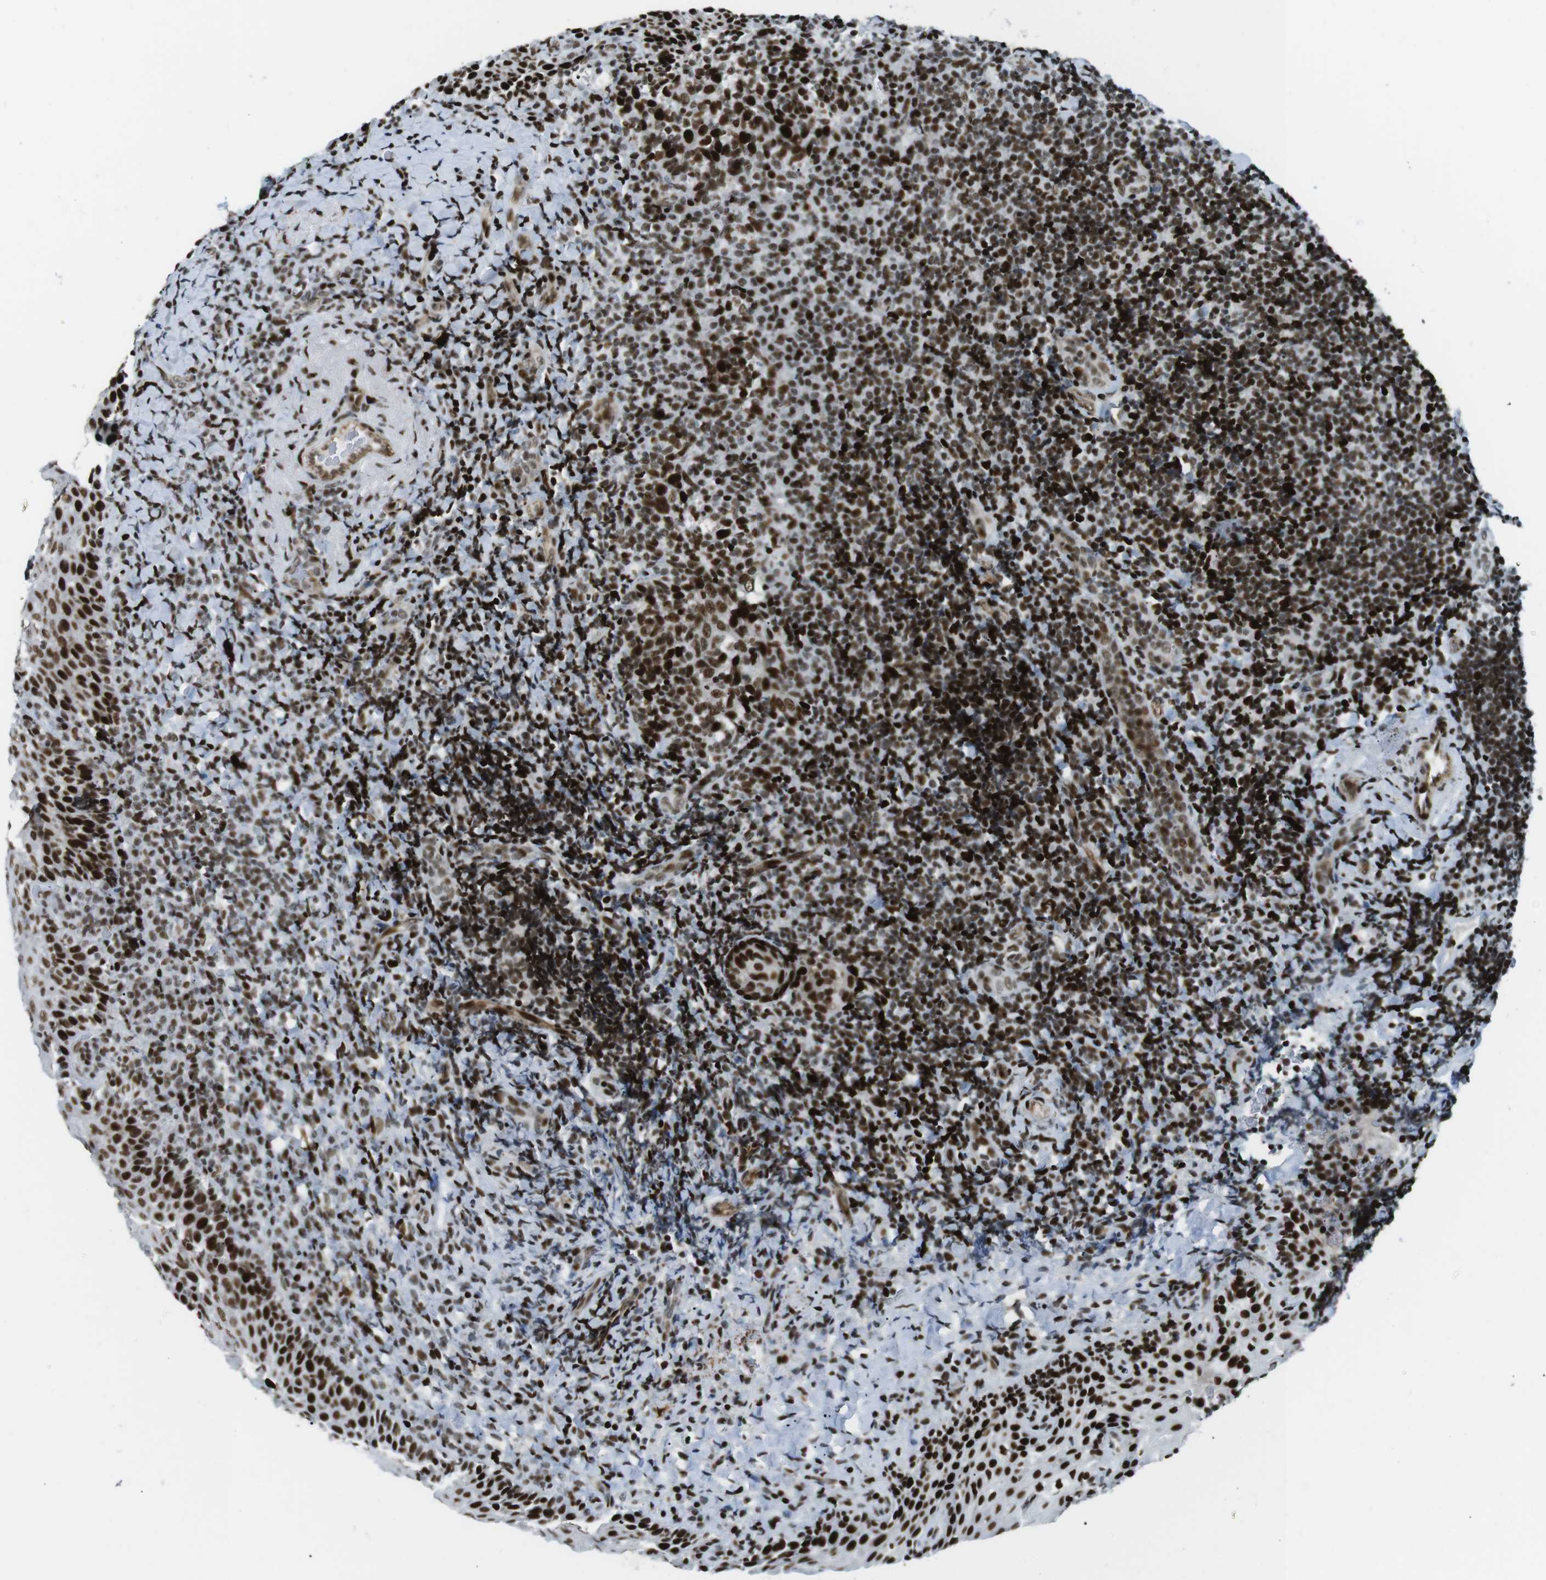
{"staining": {"intensity": "strong", "quantity": ">75%", "location": "nuclear"}, "tissue": "tonsil", "cell_type": "Germinal center cells", "image_type": "normal", "snomed": [{"axis": "morphology", "description": "Normal tissue, NOS"}, {"axis": "topography", "description": "Tonsil"}], "caption": "Unremarkable tonsil was stained to show a protein in brown. There is high levels of strong nuclear staining in about >75% of germinal center cells. The protein of interest is shown in brown color, while the nuclei are stained blue.", "gene": "ARID1A", "patient": {"sex": "male", "age": 37}}